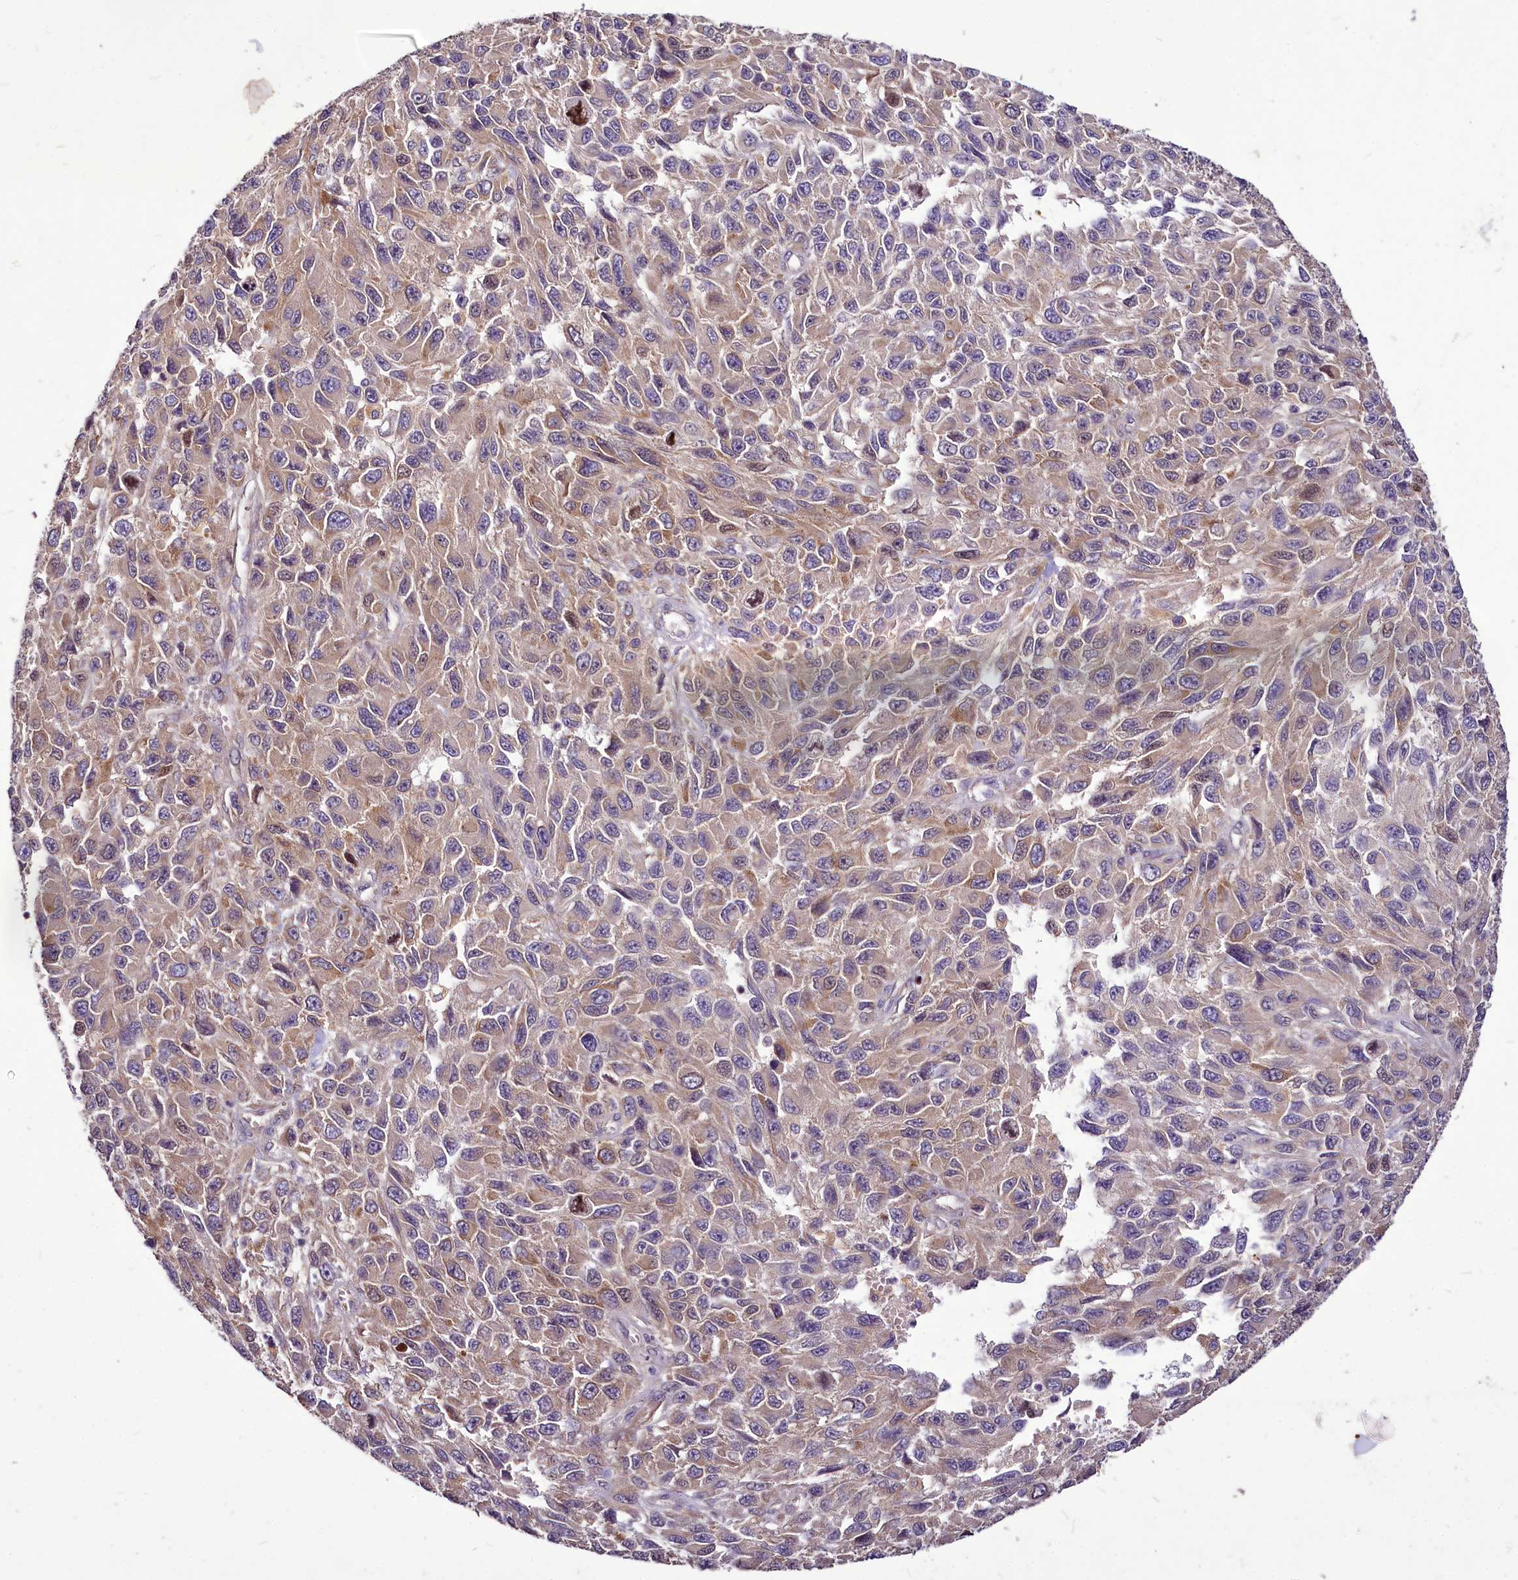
{"staining": {"intensity": "weak", "quantity": ">75%", "location": "cytoplasmic/membranous"}, "tissue": "melanoma", "cell_type": "Tumor cells", "image_type": "cancer", "snomed": [{"axis": "morphology", "description": "Normal tissue, NOS"}, {"axis": "morphology", "description": "Malignant melanoma, NOS"}, {"axis": "topography", "description": "Skin"}], "caption": "Protein expression analysis of malignant melanoma displays weak cytoplasmic/membranous staining in about >75% of tumor cells. (DAB IHC, brown staining for protein, blue staining for nuclei).", "gene": "C11orf86", "patient": {"sex": "female", "age": 96}}